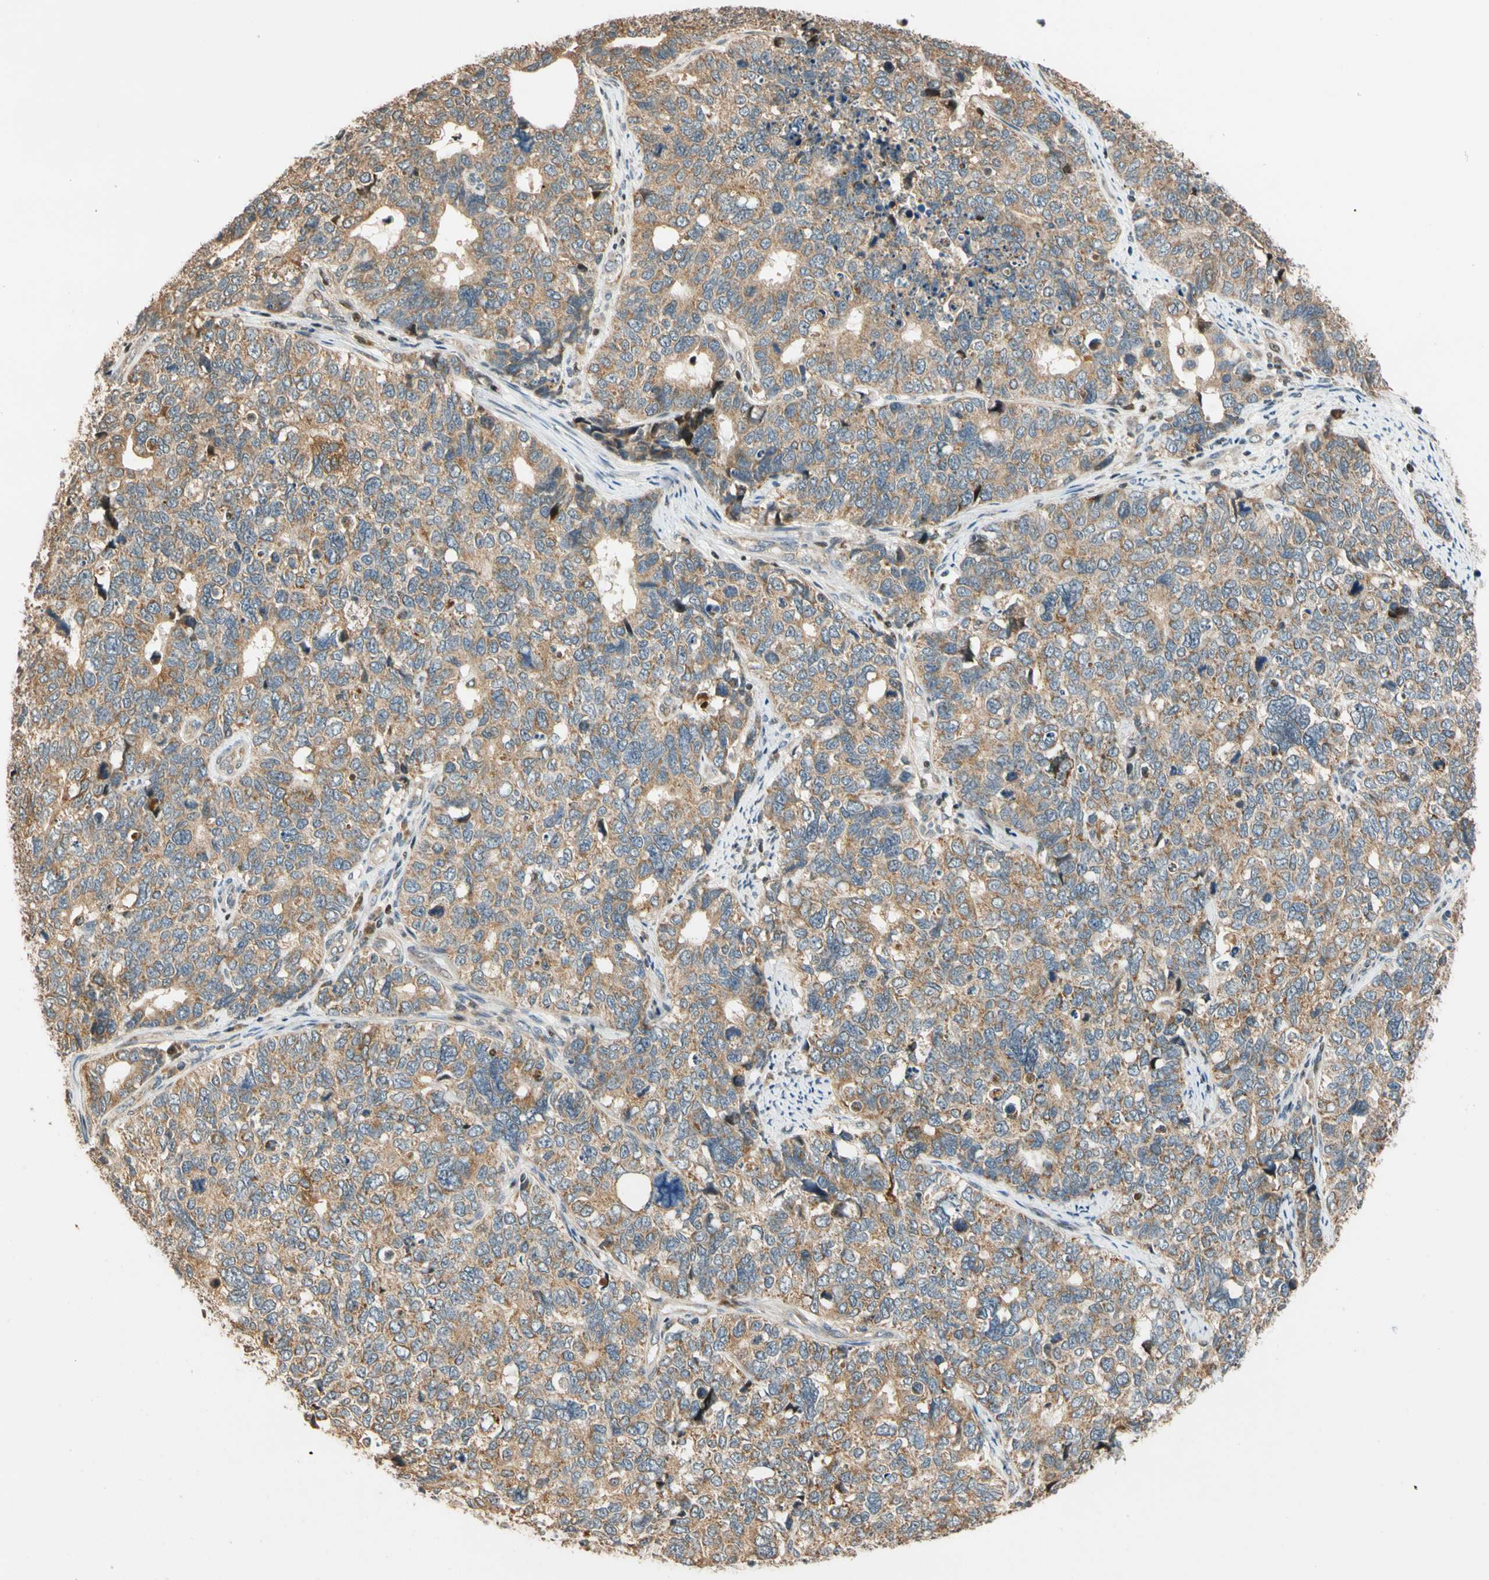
{"staining": {"intensity": "moderate", "quantity": ">75%", "location": "cytoplasmic/membranous"}, "tissue": "cervical cancer", "cell_type": "Tumor cells", "image_type": "cancer", "snomed": [{"axis": "morphology", "description": "Squamous cell carcinoma, NOS"}, {"axis": "topography", "description": "Cervix"}], "caption": "Protein staining of cervical cancer (squamous cell carcinoma) tissue displays moderate cytoplasmic/membranous expression in about >75% of tumor cells.", "gene": "HECW1", "patient": {"sex": "female", "age": 63}}